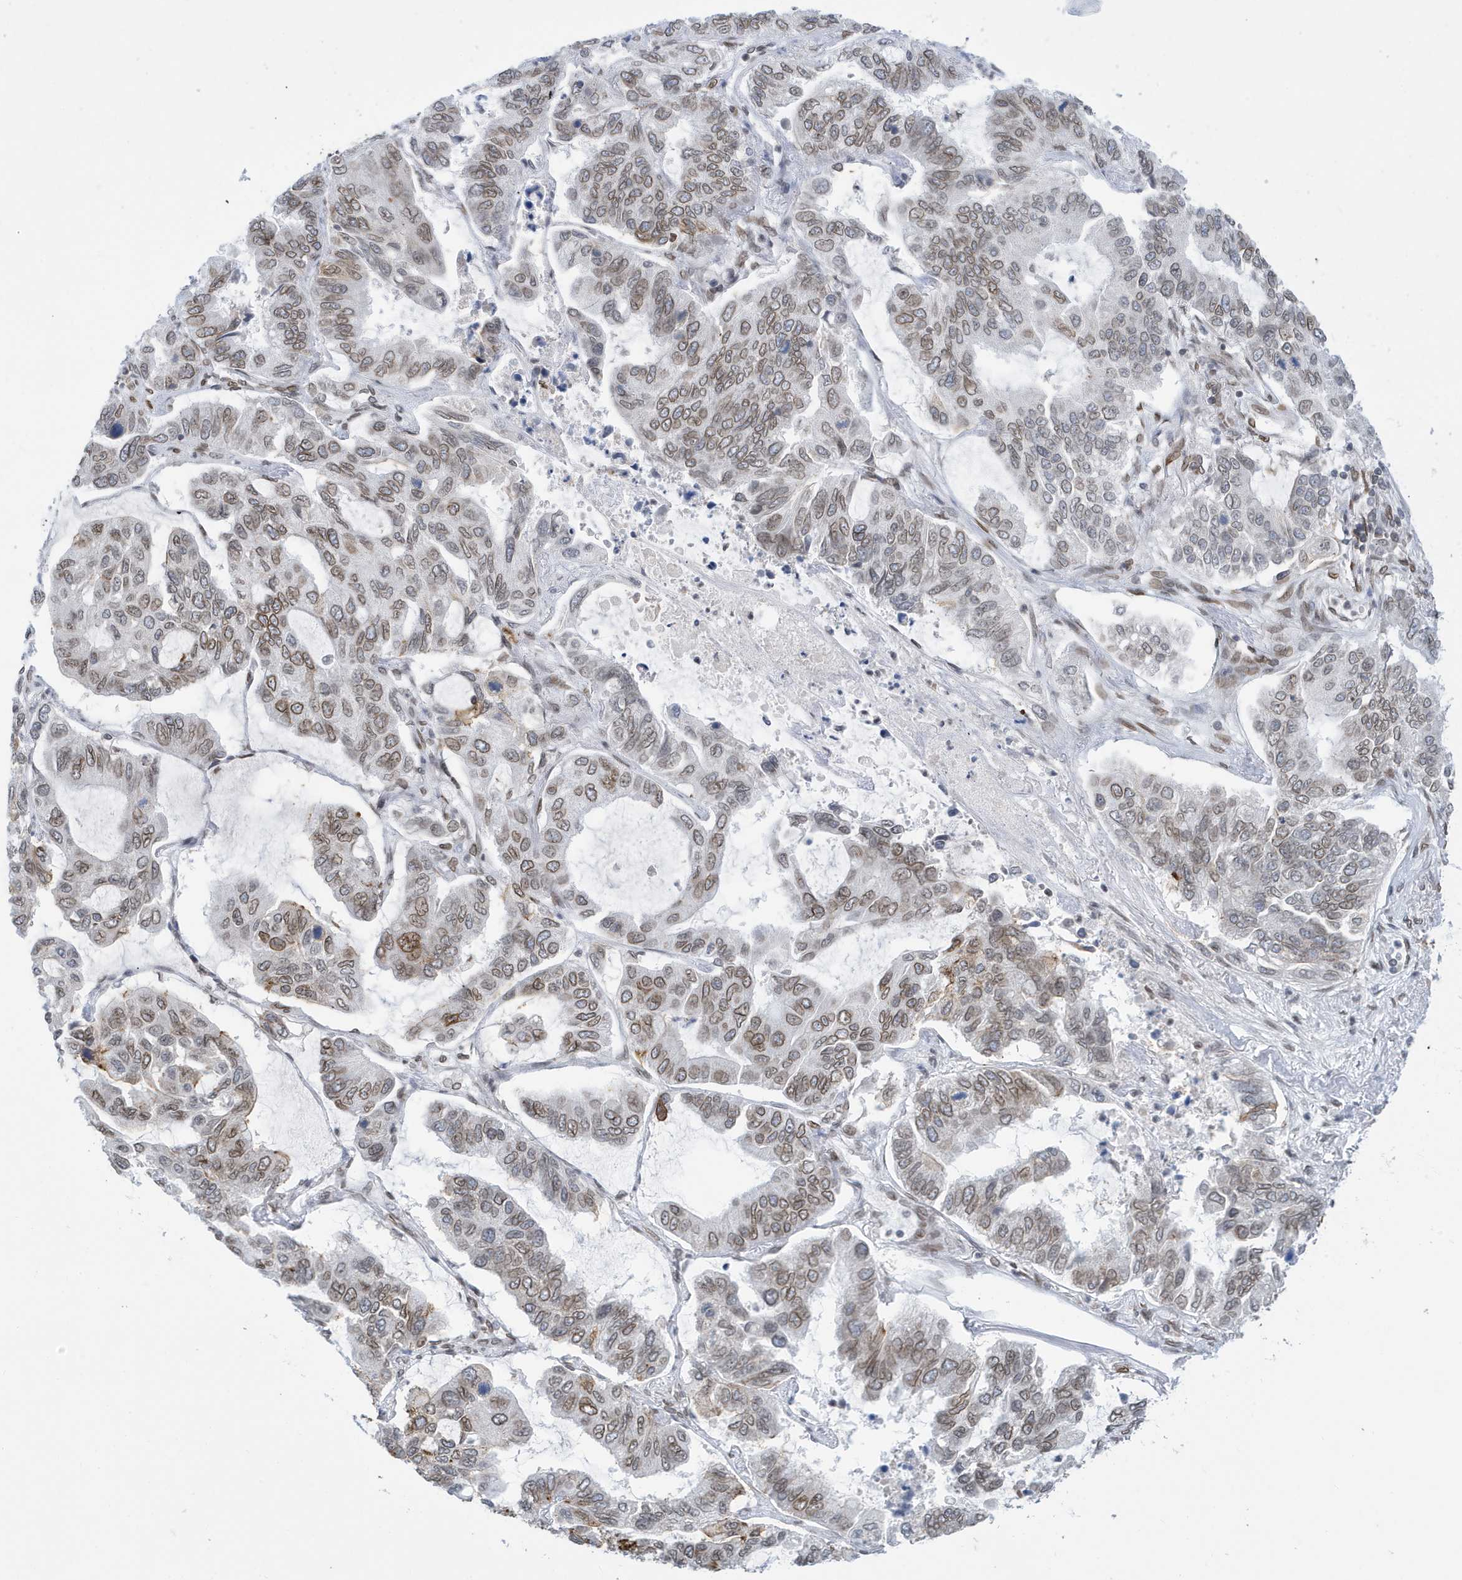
{"staining": {"intensity": "moderate", "quantity": "25%-75%", "location": "cytoplasmic/membranous,nuclear"}, "tissue": "lung cancer", "cell_type": "Tumor cells", "image_type": "cancer", "snomed": [{"axis": "morphology", "description": "Adenocarcinoma, NOS"}, {"axis": "topography", "description": "Lung"}], "caption": "Immunohistochemistry (IHC) (DAB) staining of human lung cancer reveals moderate cytoplasmic/membranous and nuclear protein staining in approximately 25%-75% of tumor cells. (IHC, brightfield microscopy, high magnification).", "gene": "PCYT1A", "patient": {"sex": "male", "age": 64}}